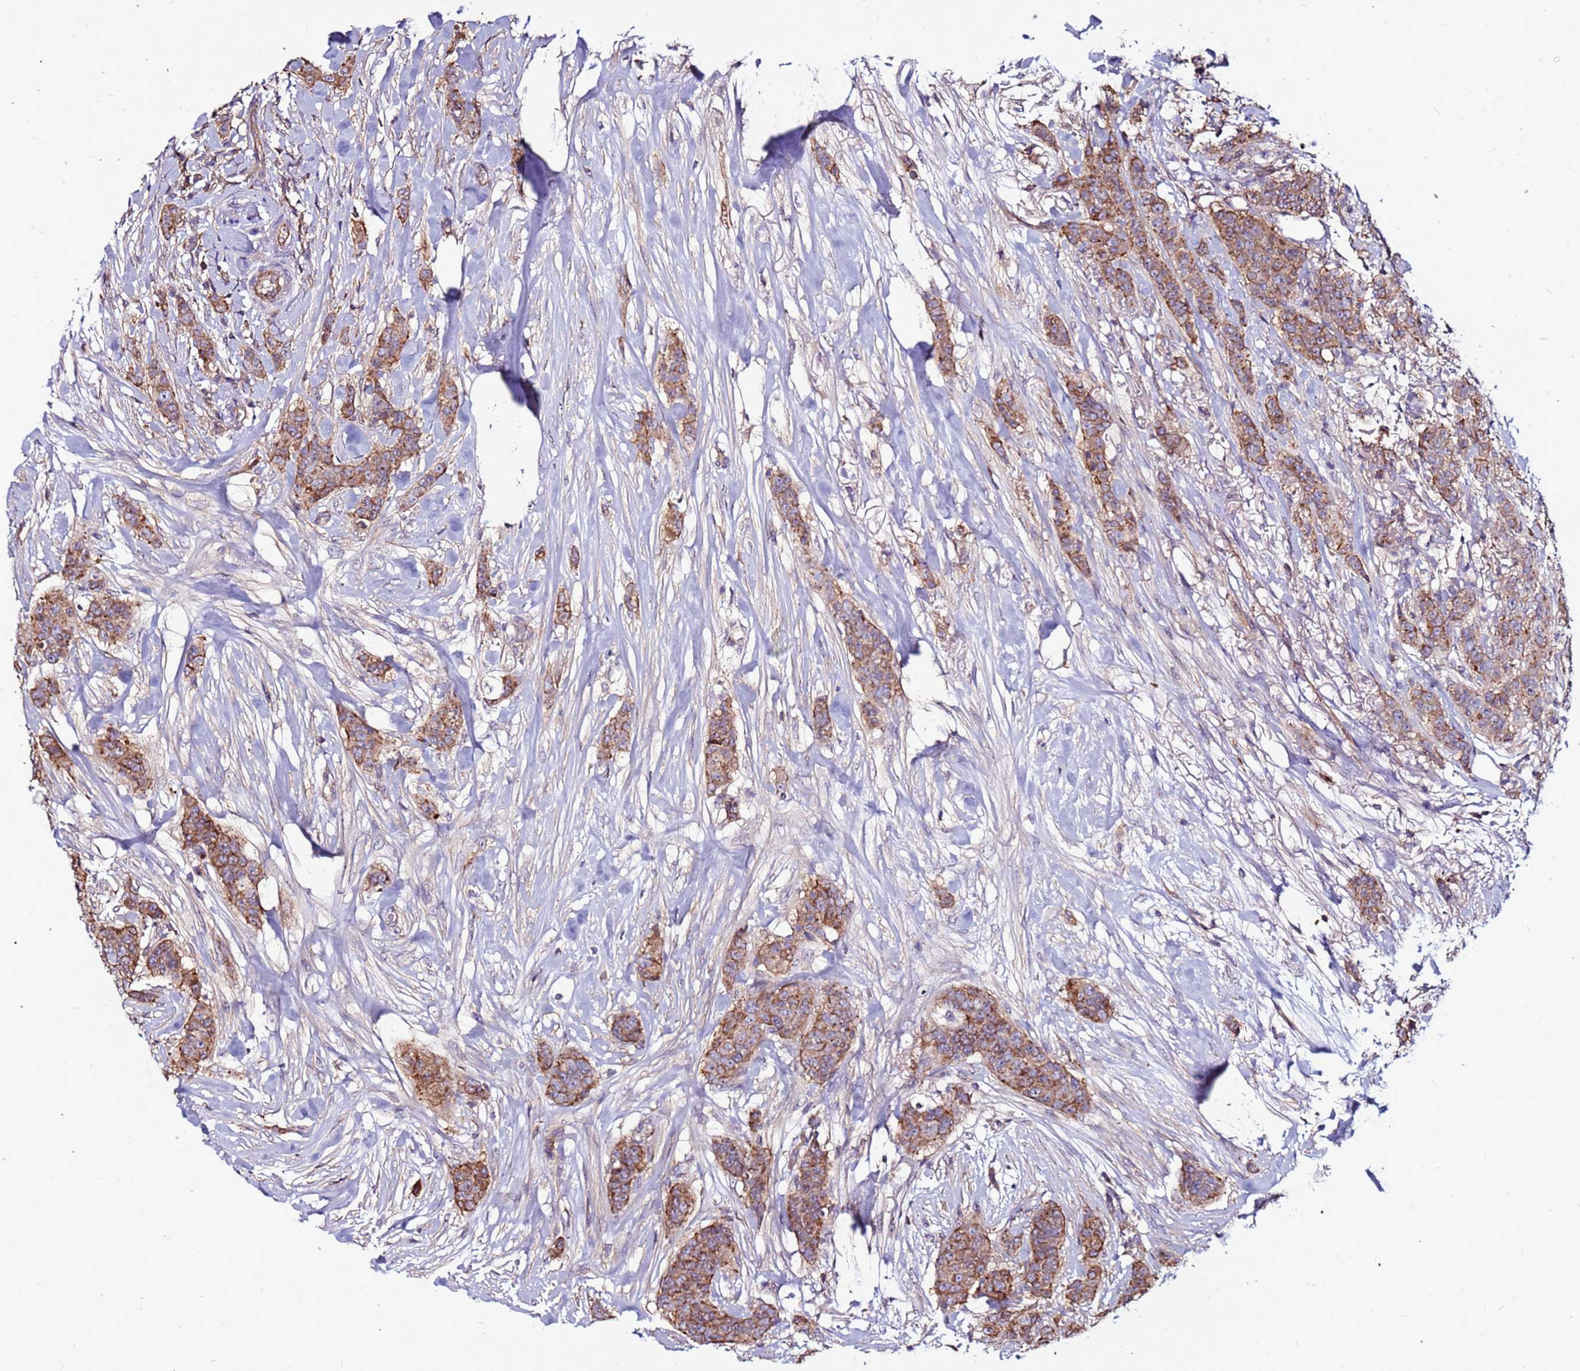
{"staining": {"intensity": "moderate", "quantity": ">75%", "location": "cytoplasmic/membranous"}, "tissue": "breast cancer", "cell_type": "Tumor cells", "image_type": "cancer", "snomed": [{"axis": "morphology", "description": "Duct carcinoma"}, {"axis": "topography", "description": "Breast"}], "caption": "This is a micrograph of immunohistochemistry (IHC) staining of breast invasive ductal carcinoma, which shows moderate staining in the cytoplasmic/membranous of tumor cells.", "gene": "NRN1L", "patient": {"sex": "female", "age": 40}}